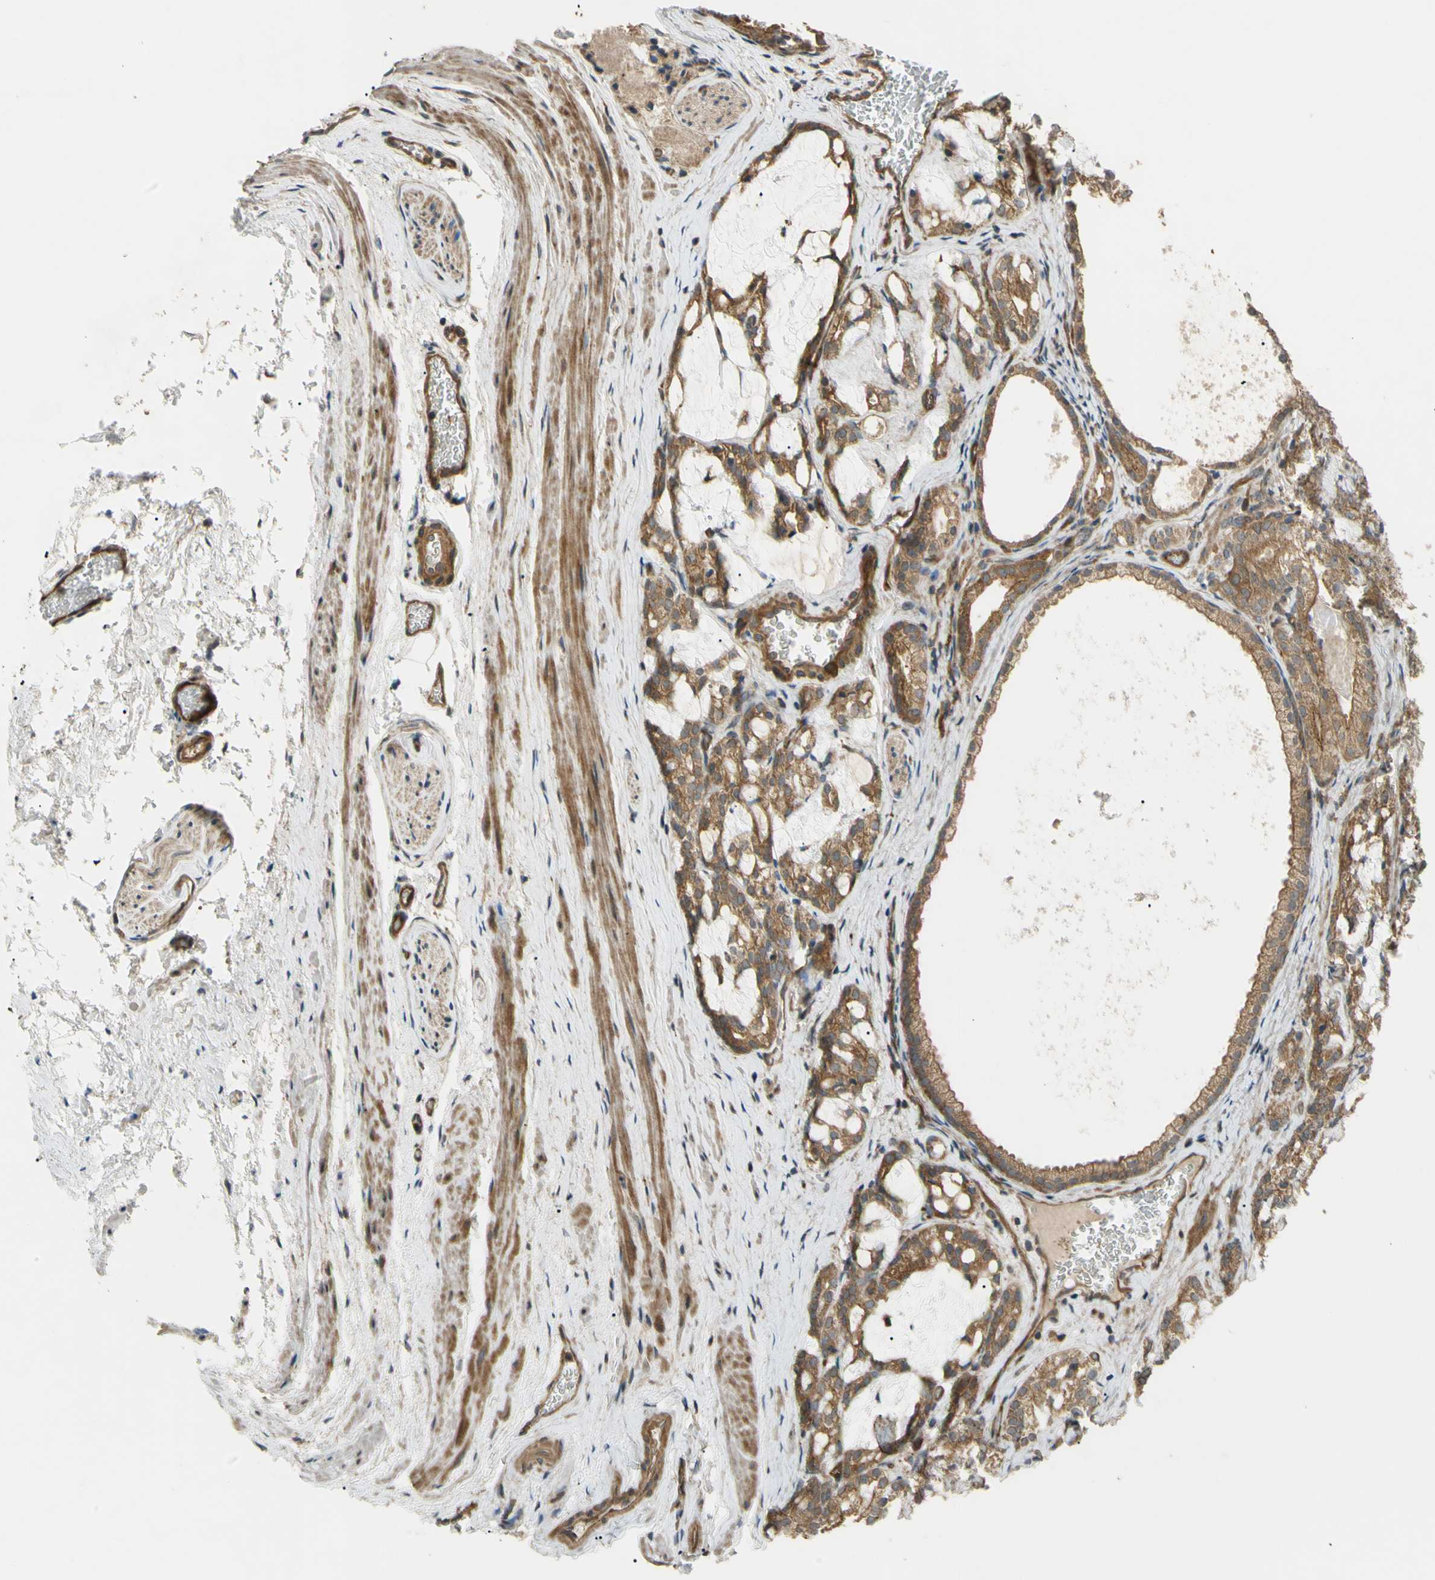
{"staining": {"intensity": "moderate", "quantity": ">75%", "location": "cytoplasmic/membranous"}, "tissue": "prostate cancer", "cell_type": "Tumor cells", "image_type": "cancer", "snomed": [{"axis": "morphology", "description": "Adenocarcinoma, Low grade"}, {"axis": "topography", "description": "Prostate"}], "caption": "Human adenocarcinoma (low-grade) (prostate) stained with a protein marker displays moderate staining in tumor cells.", "gene": "FLII", "patient": {"sex": "male", "age": 59}}